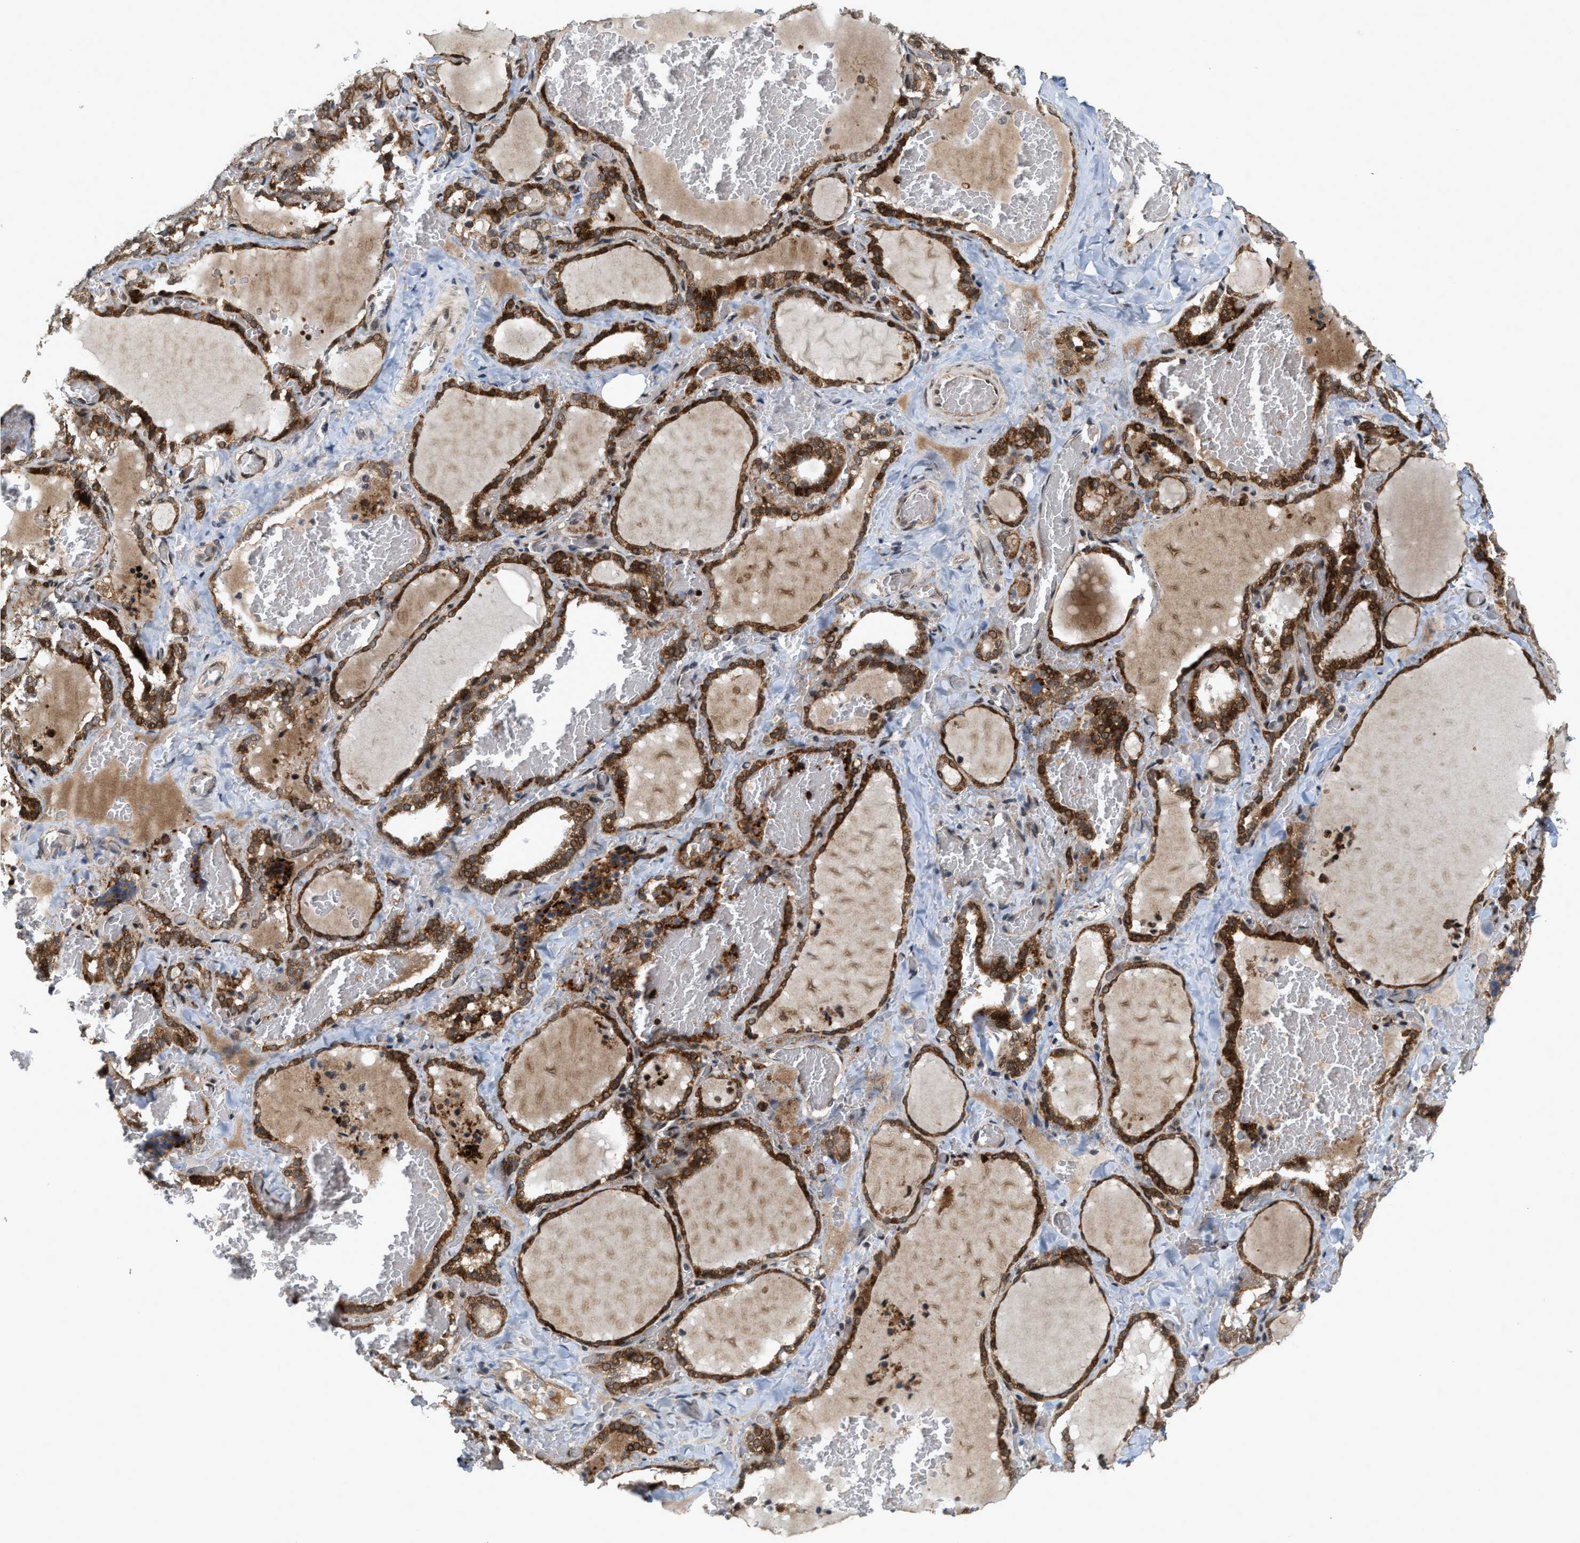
{"staining": {"intensity": "strong", "quantity": ">75%", "location": "cytoplasmic/membranous,nuclear"}, "tissue": "thyroid gland", "cell_type": "Glandular cells", "image_type": "normal", "snomed": [{"axis": "morphology", "description": "Normal tissue, NOS"}, {"axis": "topography", "description": "Thyroid gland"}], "caption": "This histopathology image reveals benign thyroid gland stained with immunohistochemistry to label a protein in brown. The cytoplasmic/membranous,nuclear of glandular cells show strong positivity for the protein. Nuclei are counter-stained blue.", "gene": "ELP2", "patient": {"sex": "female", "age": 22}}